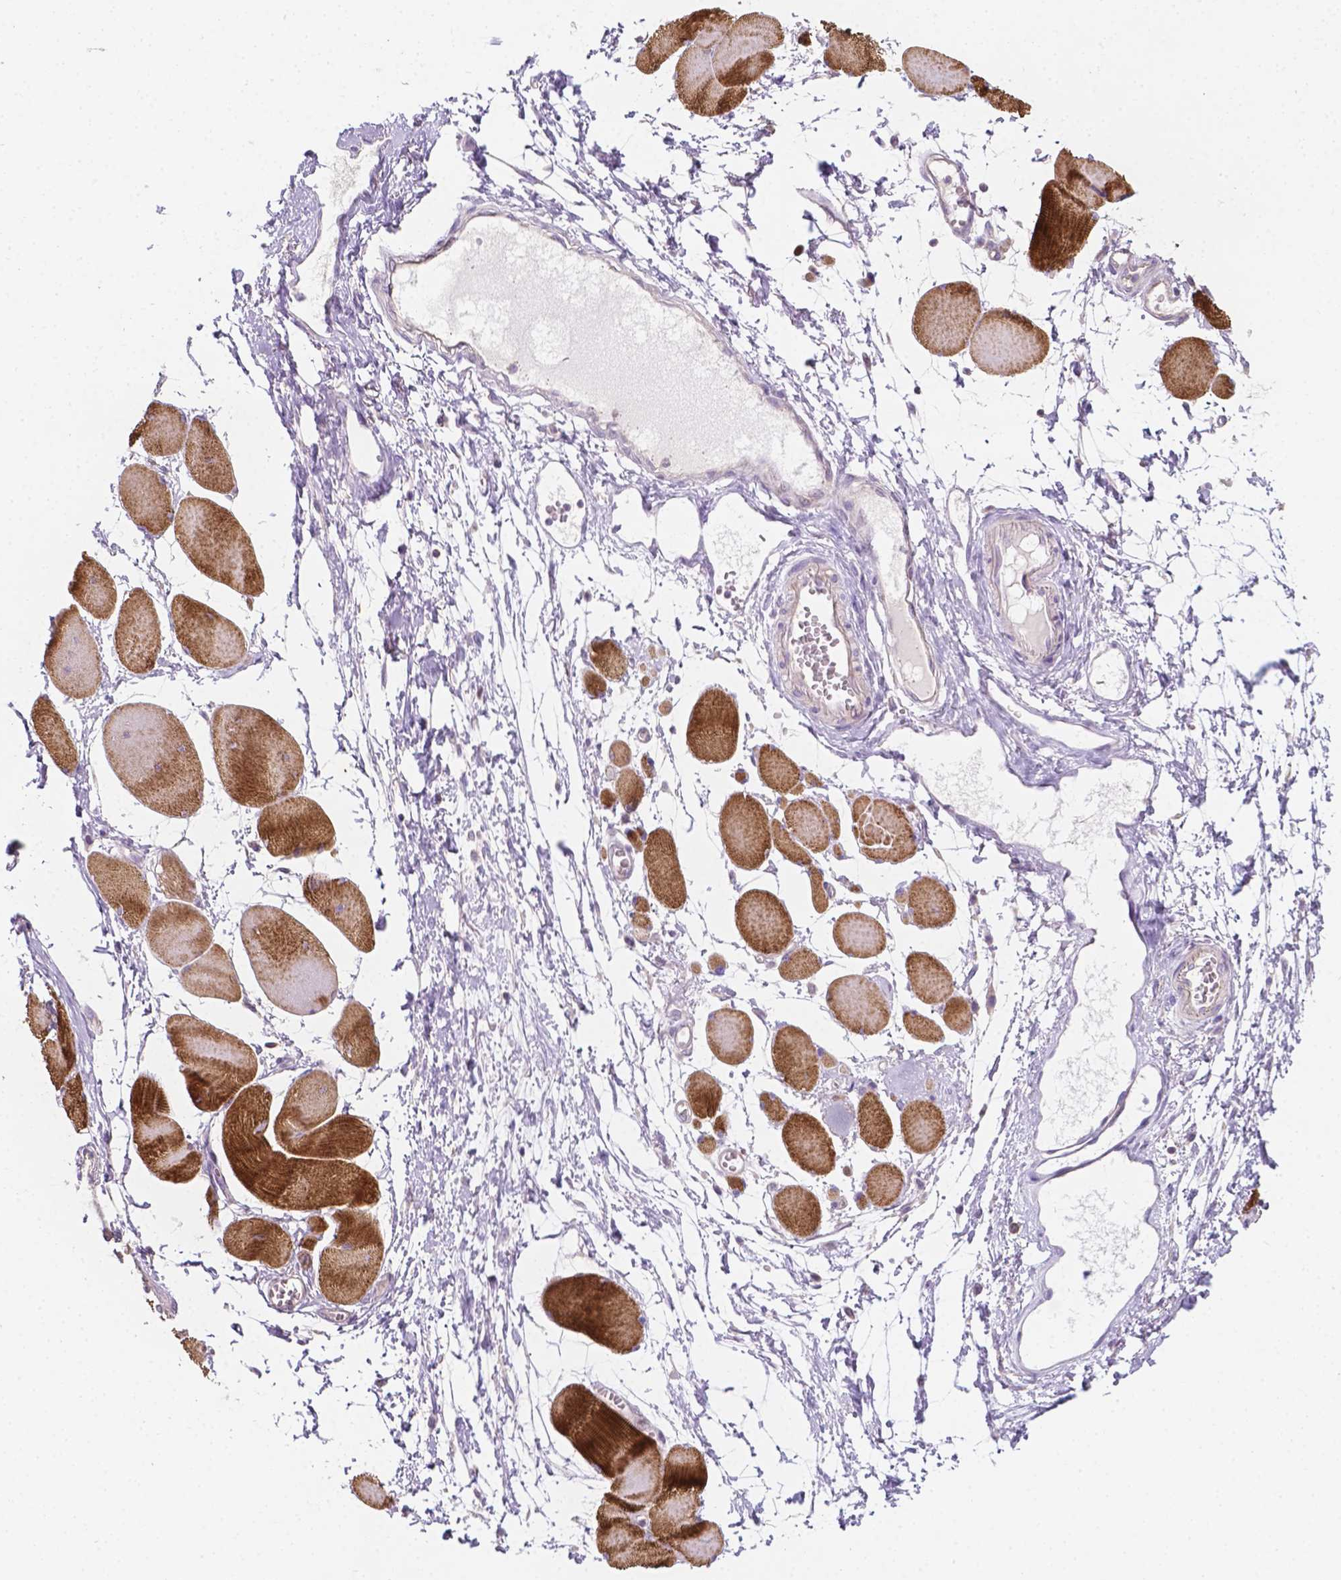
{"staining": {"intensity": "strong", "quantity": ">75%", "location": "cytoplasmic/membranous"}, "tissue": "skeletal muscle", "cell_type": "Myocytes", "image_type": "normal", "snomed": [{"axis": "morphology", "description": "Normal tissue, NOS"}, {"axis": "topography", "description": "Skeletal muscle"}], "caption": "Skeletal muscle stained with IHC displays strong cytoplasmic/membranous staining in about >75% of myocytes. (Stains: DAB (3,3'-diaminobenzidine) in brown, nuclei in blue, Microscopy: brightfield microscopy at high magnification).", "gene": "EGFR", "patient": {"sex": "female", "age": 75}}